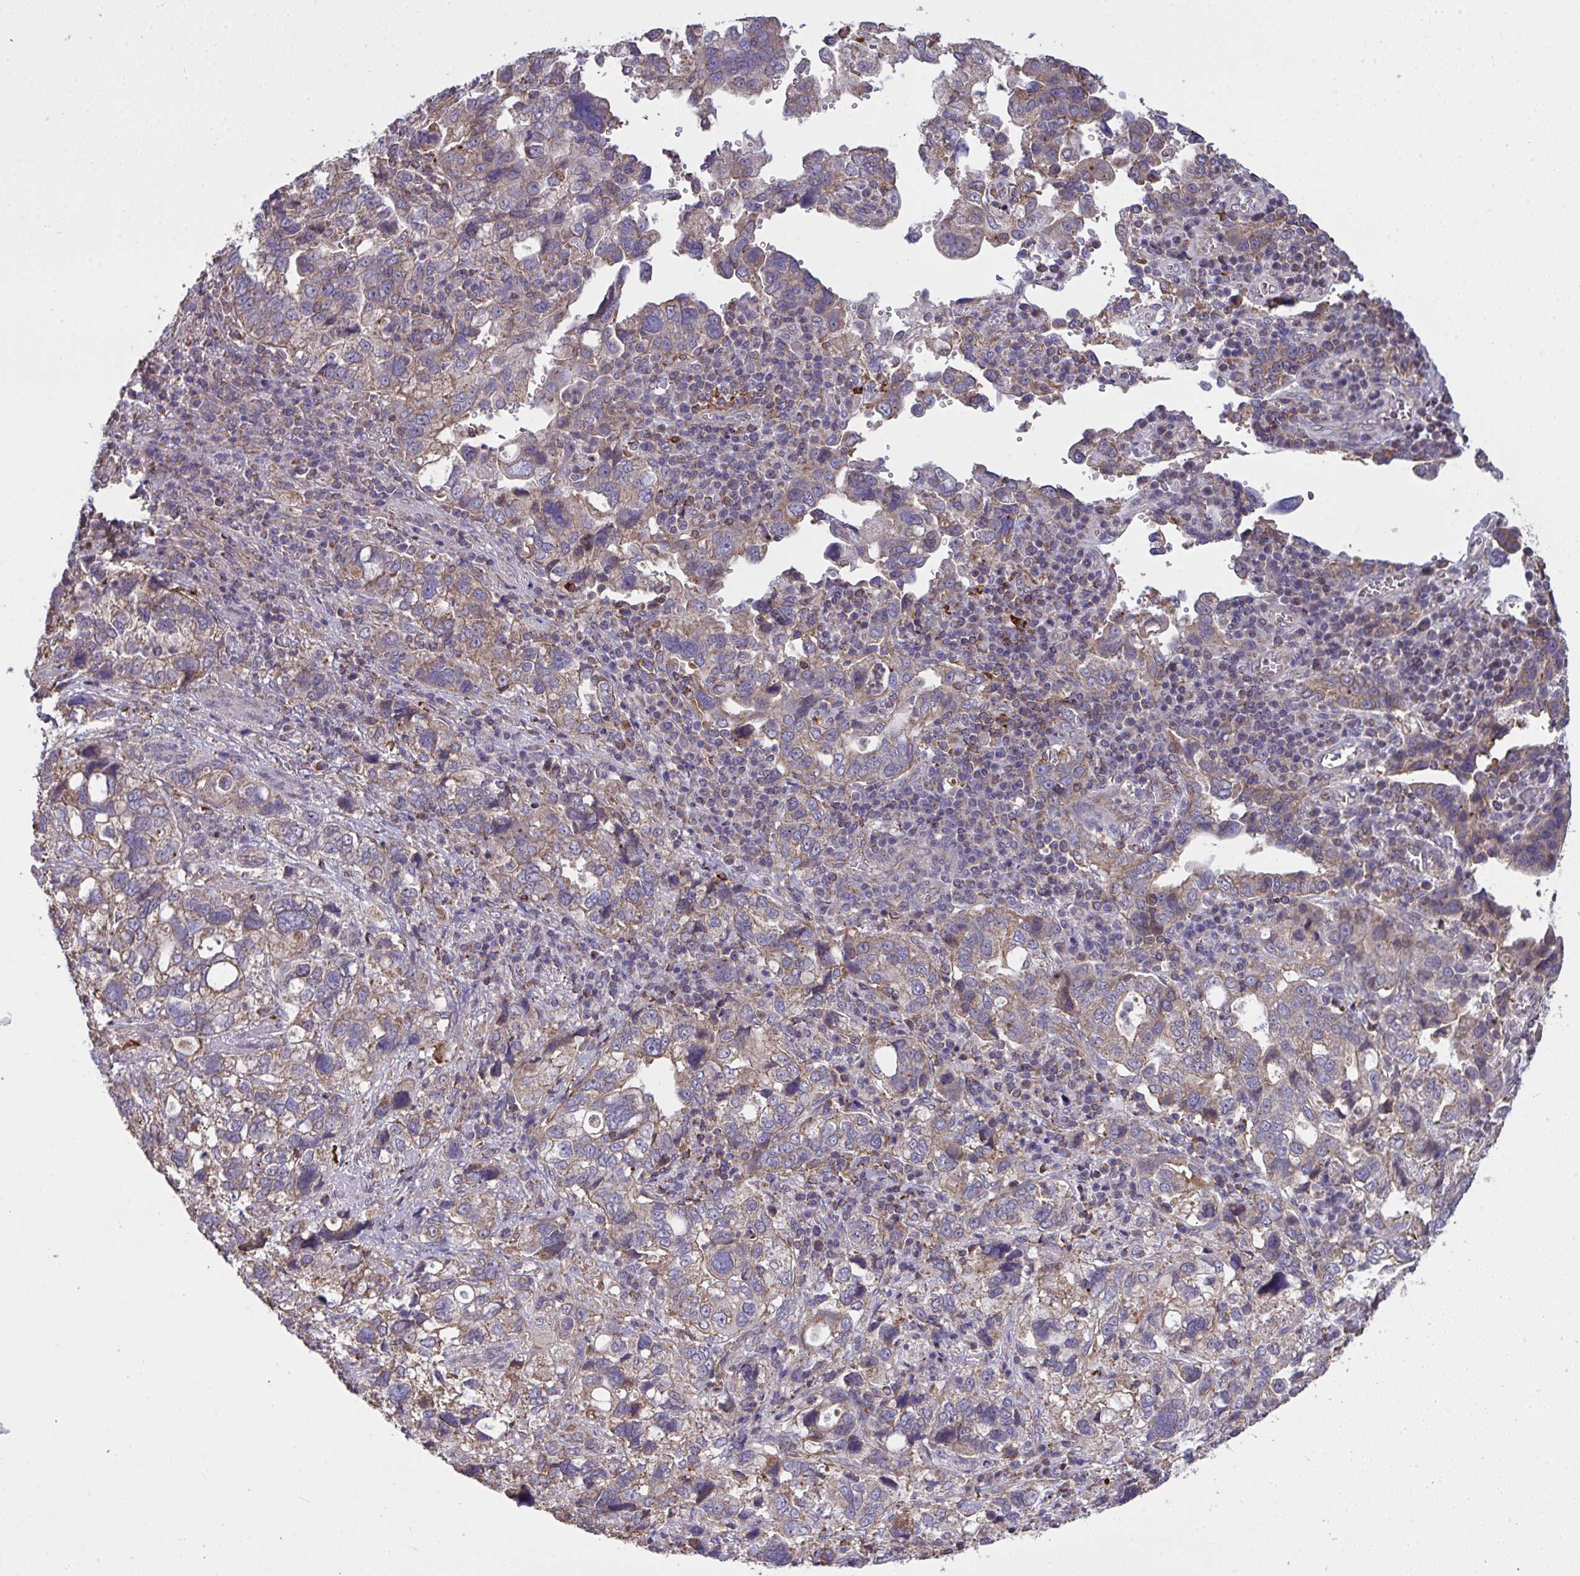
{"staining": {"intensity": "weak", "quantity": "25%-75%", "location": "cytoplasmic/membranous"}, "tissue": "stomach cancer", "cell_type": "Tumor cells", "image_type": "cancer", "snomed": [{"axis": "morphology", "description": "Adenocarcinoma, NOS"}, {"axis": "topography", "description": "Stomach, upper"}], "caption": "This micrograph shows immunohistochemistry (IHC) staining of stomach adenocarcinoma, with low weak cytoplasmic/membranous staining in approximately 25%-75% of tumor cells.", "gene": "PPM1H", "patient": {"sex": "female", "age": 81}}